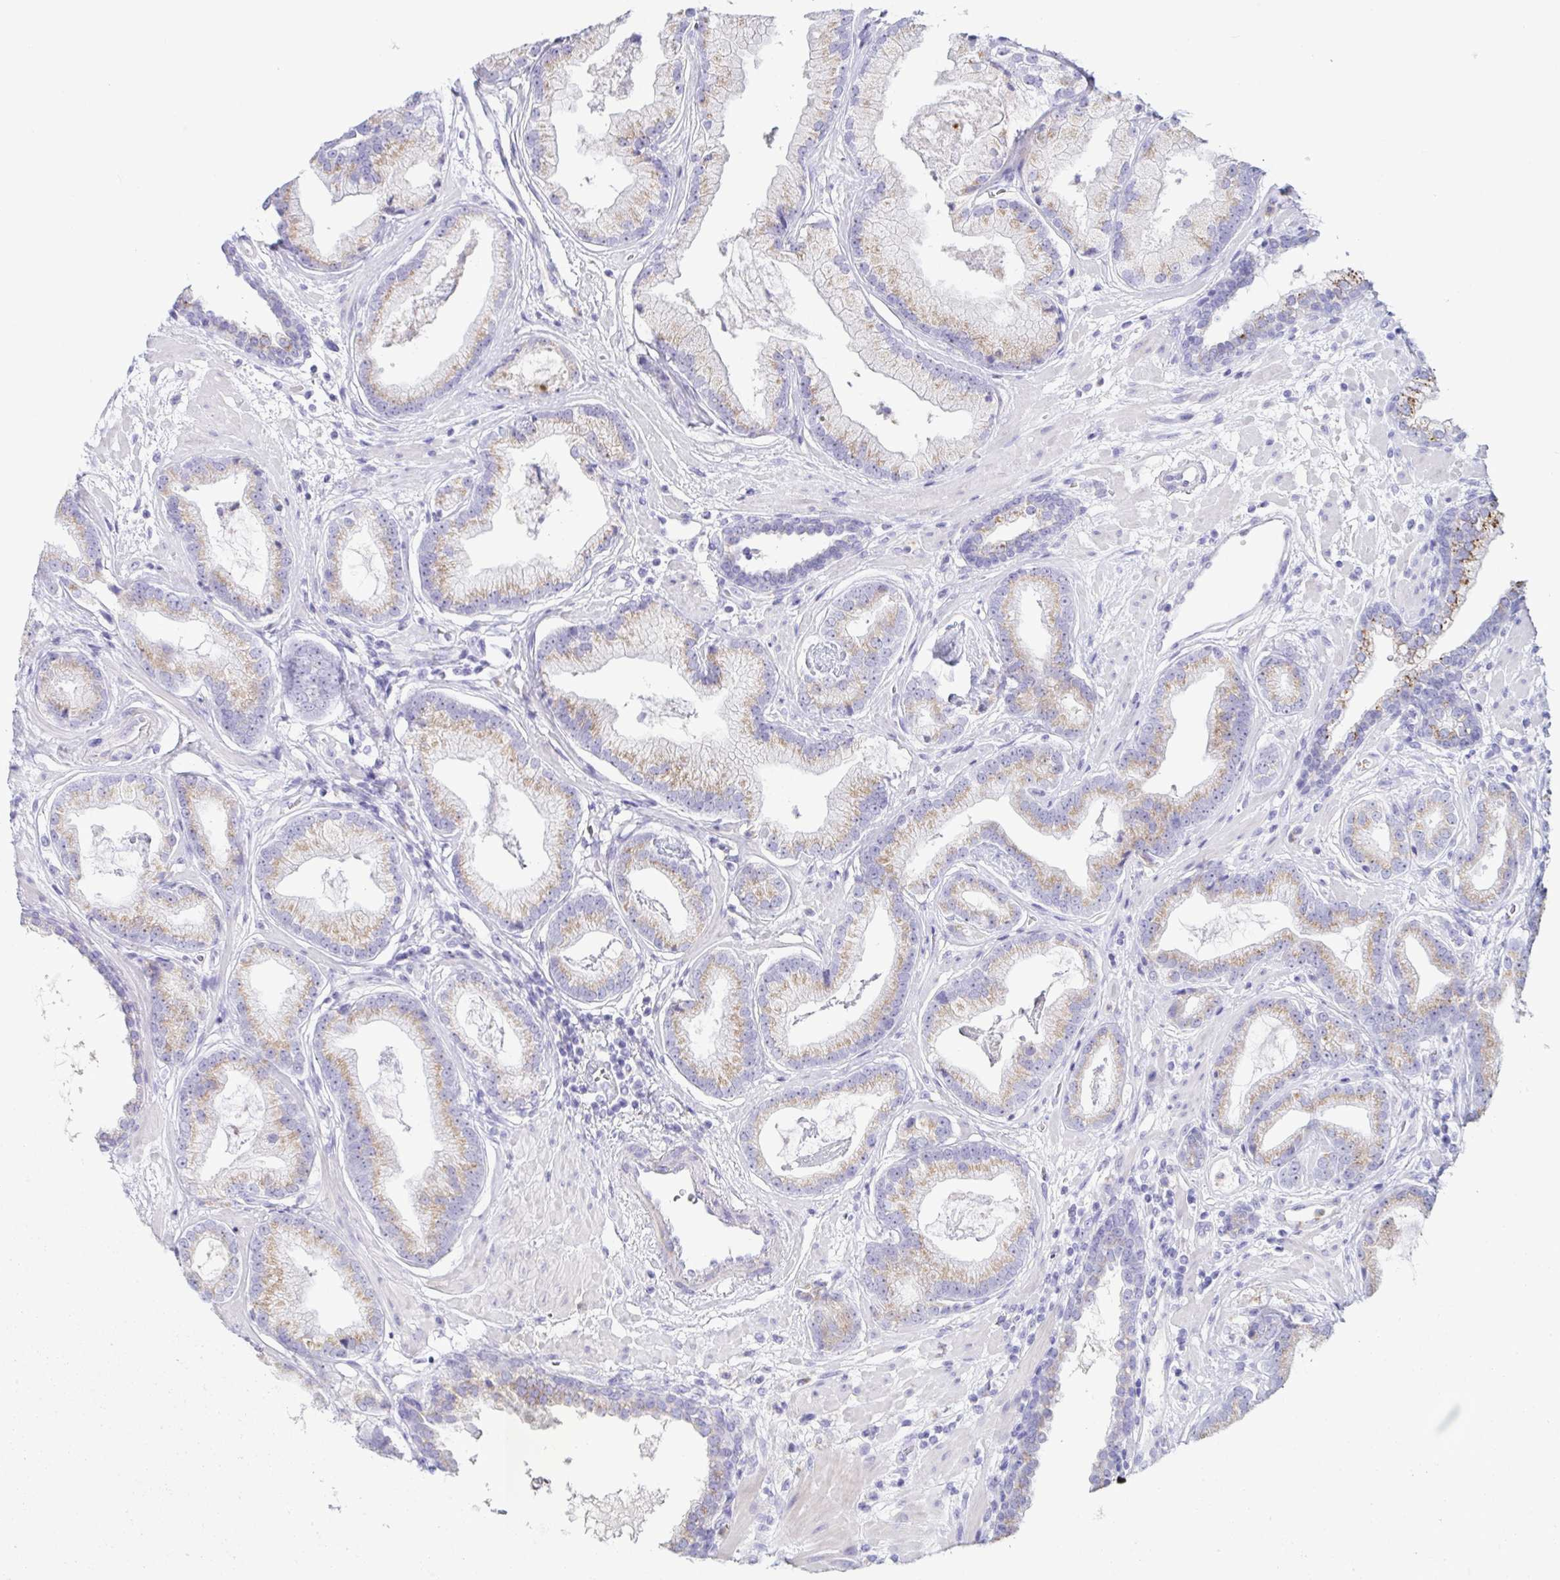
{"staining": {"intensity": "weak", "quantity": ">75%", "location": "cytoplasmic/membranous"}, "tissue": "prostate cancer", "cell_type": "Tumor cells", "image_type": "cancer", "snomed": [{"axis": "morphology", "description": "Adenocarcinoma, Low grade"}, {"axis": "topography", "description": "Prostate"}], "caption": "Prostate cancer stained for a protein exhibits weak cytoplasmic/membranous positivity in tumor cells. (brown staining indicates protein expression, while blue staining denotes nuclei).", "gene": "AZU1", "patient": {"sex": "male", "age": 62}}